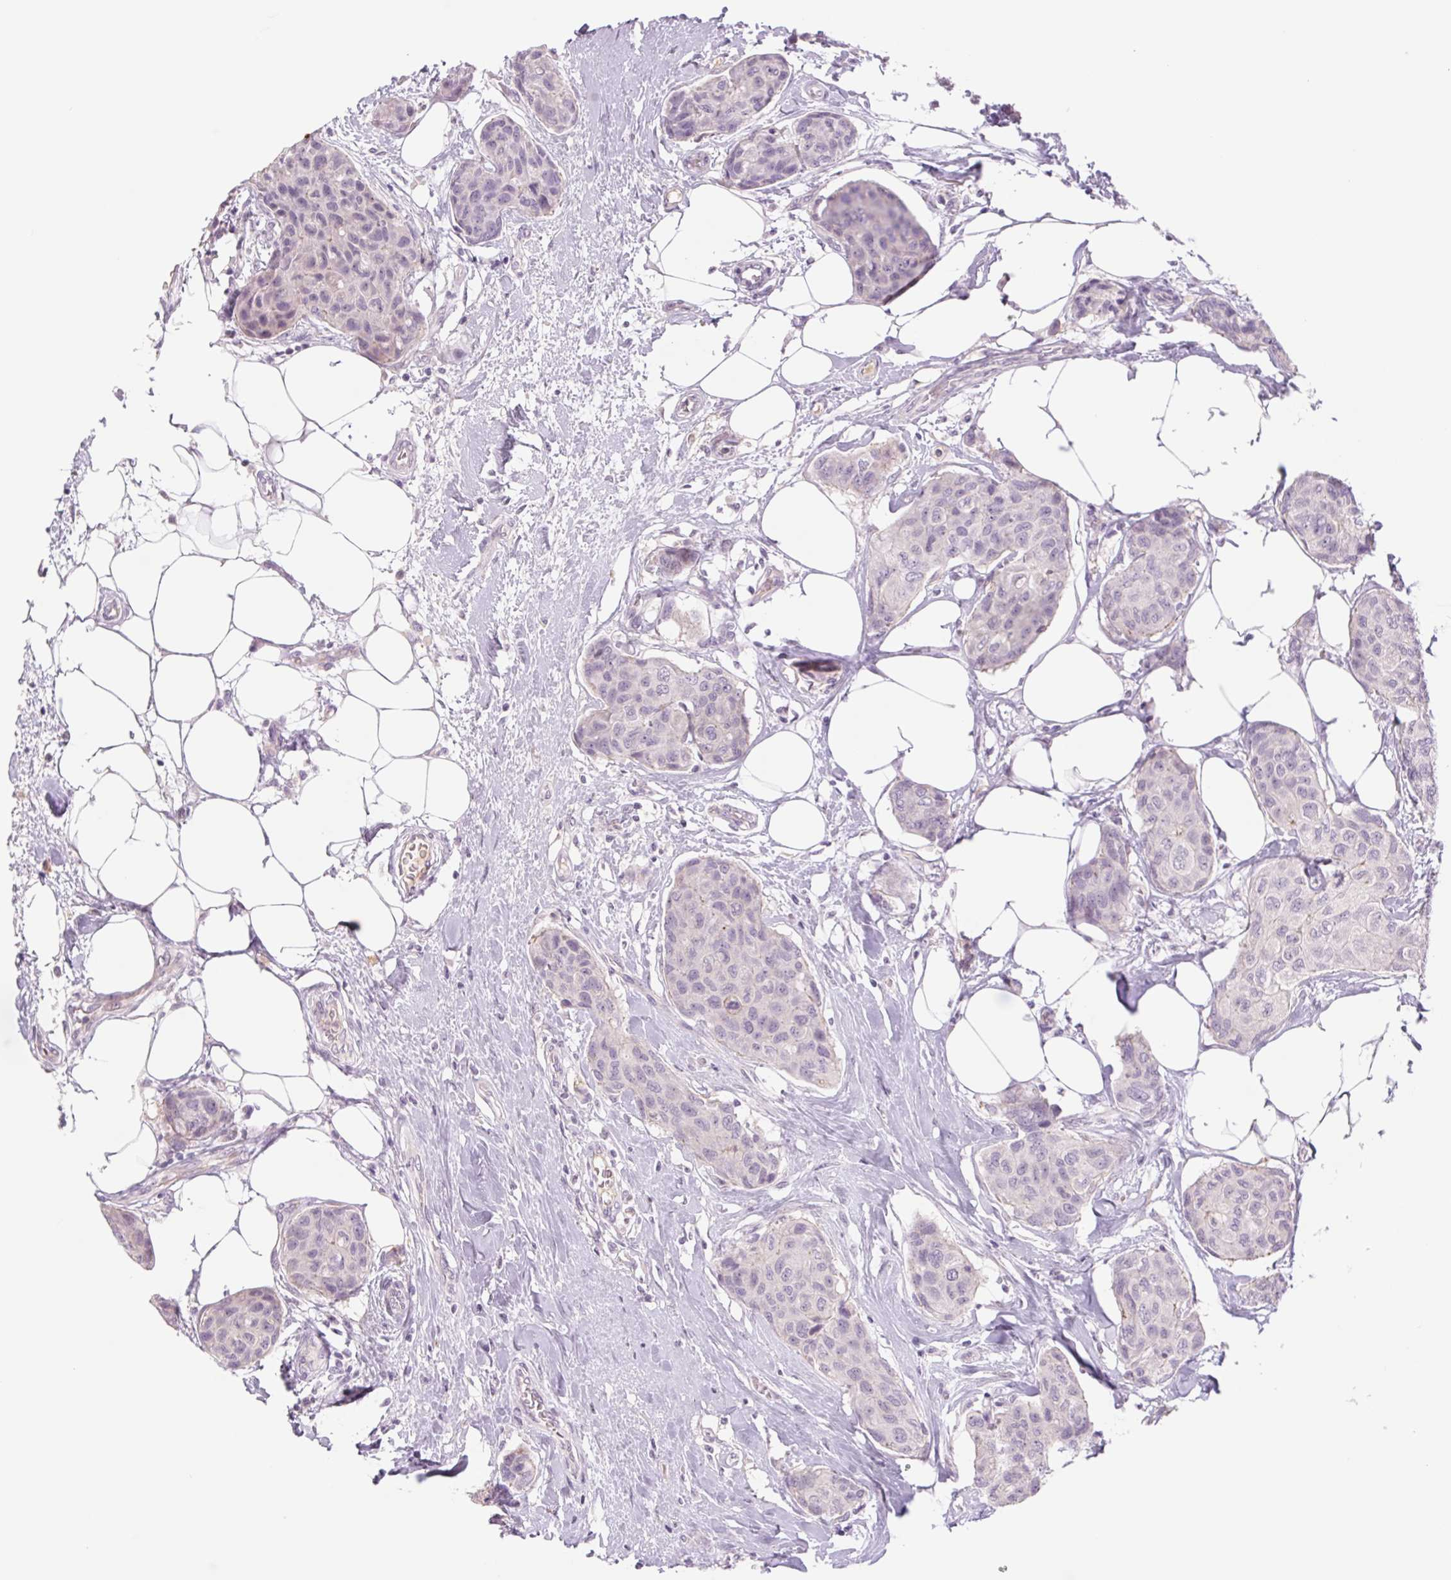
{"staining": {"intensity": "negative", "quantity": "none", "location": "none"}, "tissue": "breast cancer", "cell_type": "Tumor cells", "image_type": "cancer", "snomed": [{"axis": "morphology", "description": "Duct carcinoma"}, {"axis": "topography", "description": "Breast"}], "caption": "This is an IHC image of breast cancer. There is no staining in tumor cells.", "gene": "KRT1", "patient": {"sex": "female", "age": 80}}